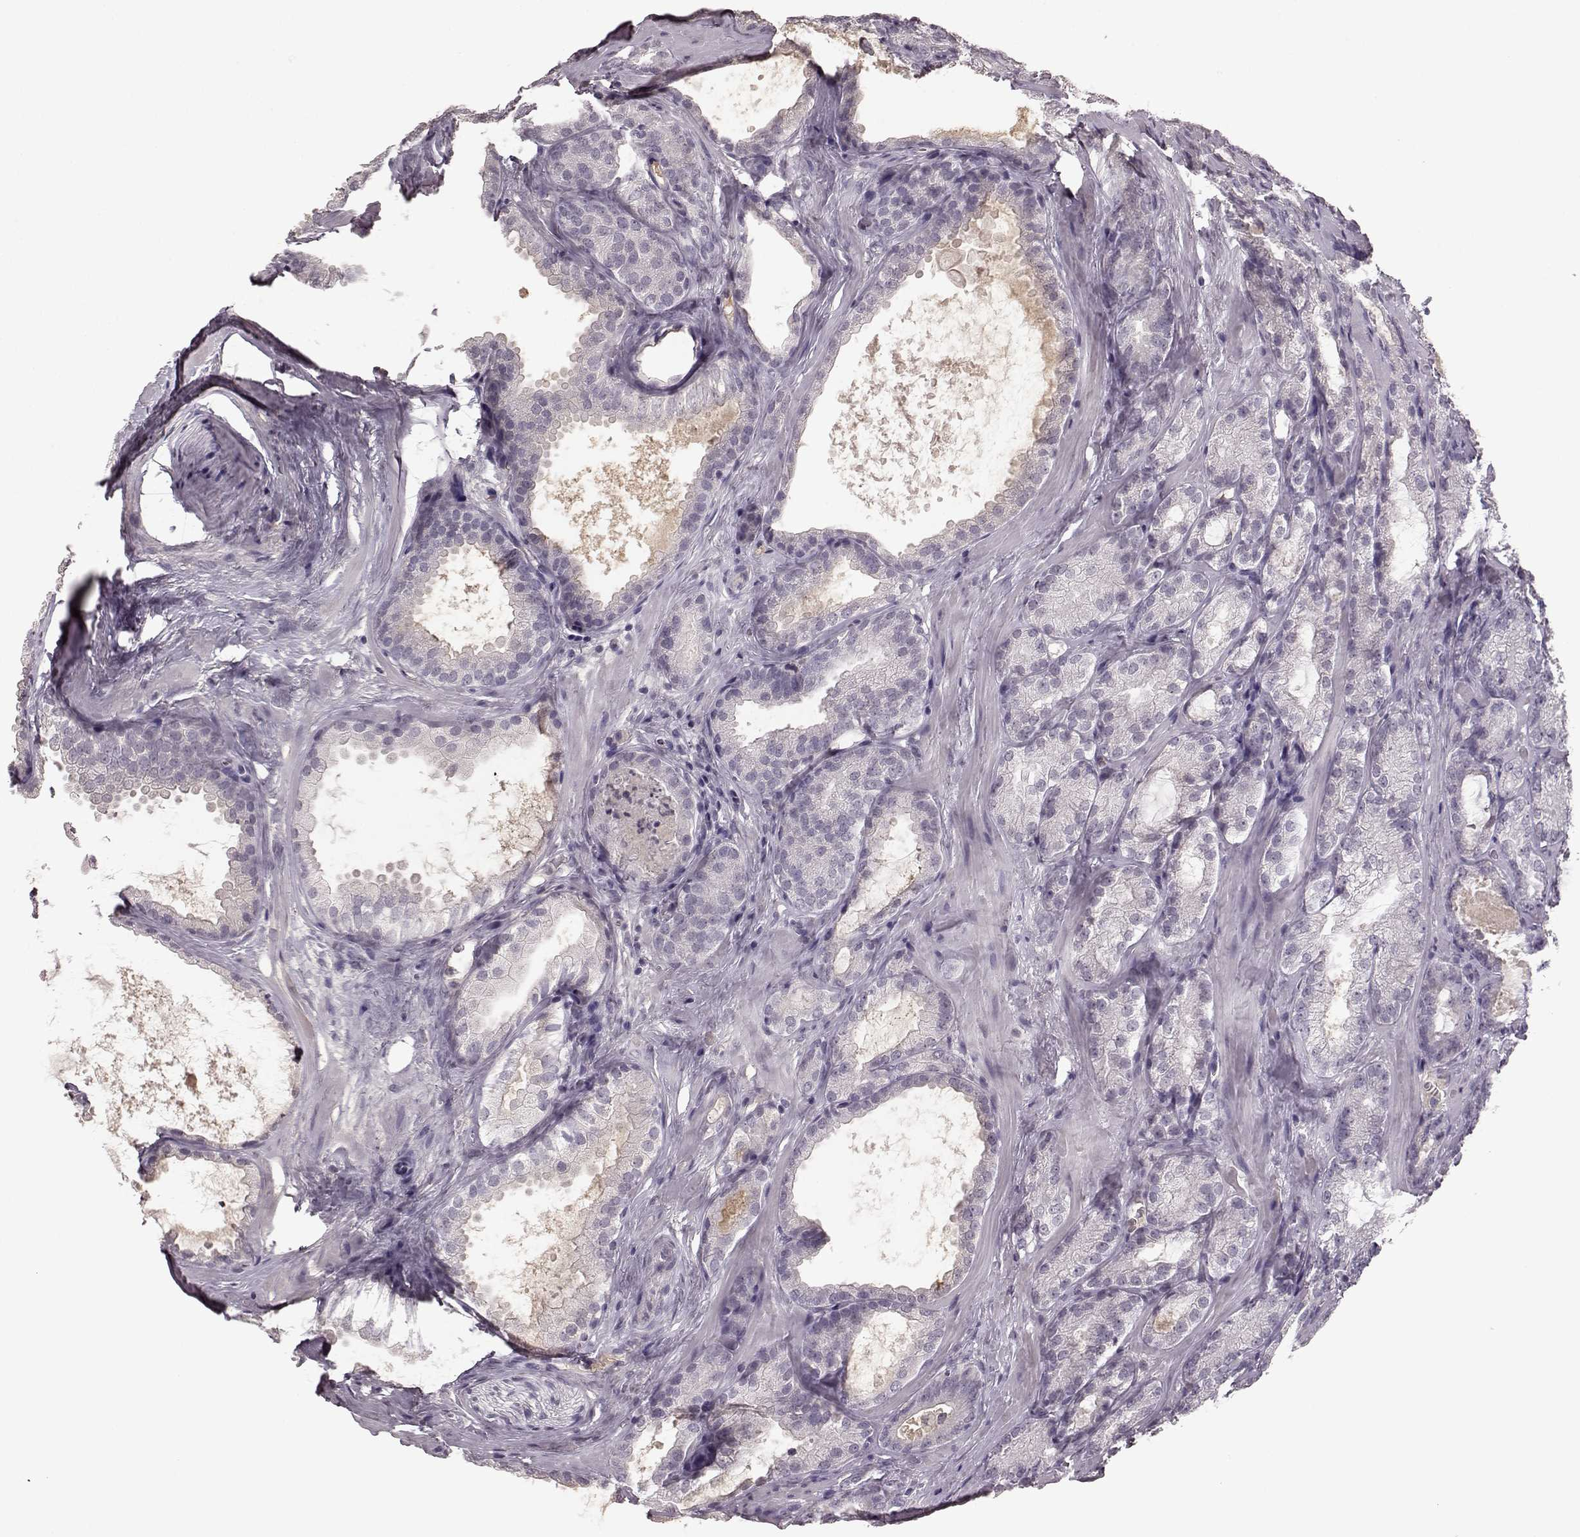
{"staining": {"intensity": "negative", "quantity": "none", "location": "none"}, "tissue": "prostate cancer", "cell_type": "Tumor cells", "image_type": "cancer", "snomed": [{"axis": "morphology", "description": "Adenocarcinoma, High grade"}, {"axis": "topography", "description": "Prostate"}], "caption": "DAB (3,3'-diaminobenzidine) immunohistochemical staining of prostate cancer exhibits no significant expression in tumor cells.", "gene": "NRL", "patient": {"sex": "male", "age": 64}}